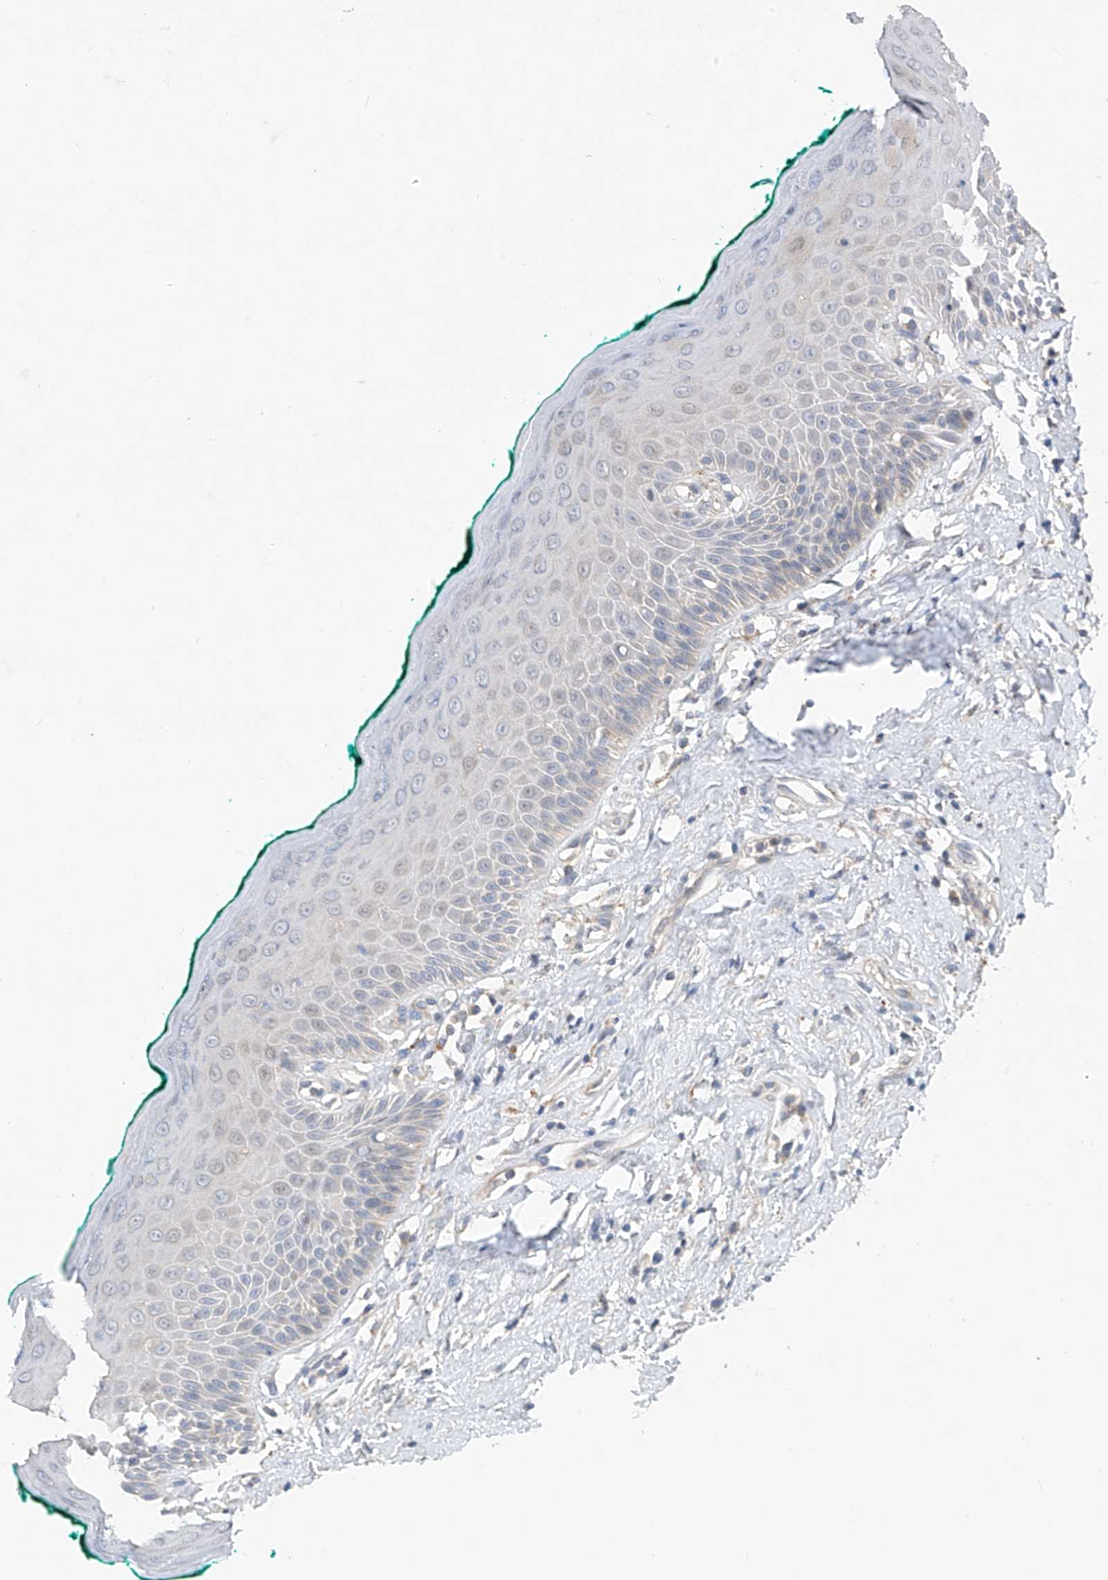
{"staining": {"intensity": "negative", "quantity": "none", "location": "none"}, "tissue": "oral mucosa", "cell_type": "Squamous epithelial cells", "image_type": "normal", "snomed": [{"axis": "morphology", "description": "Normal tissue, NOS"}, {"axis": "topography", "description": "Oral tissue"}], "caption": "Immunohistochemical staining of unremarkable human oral mucosa displays no significant expression in squamous epithelial cells. The staining is performed using DAB (3,3'-diaminobenzidine) brown chromogen with nuclei counter-stained in using hematoxylin.", "gene": "SYN3", "patient": {"sex": "female", "age": 70}}